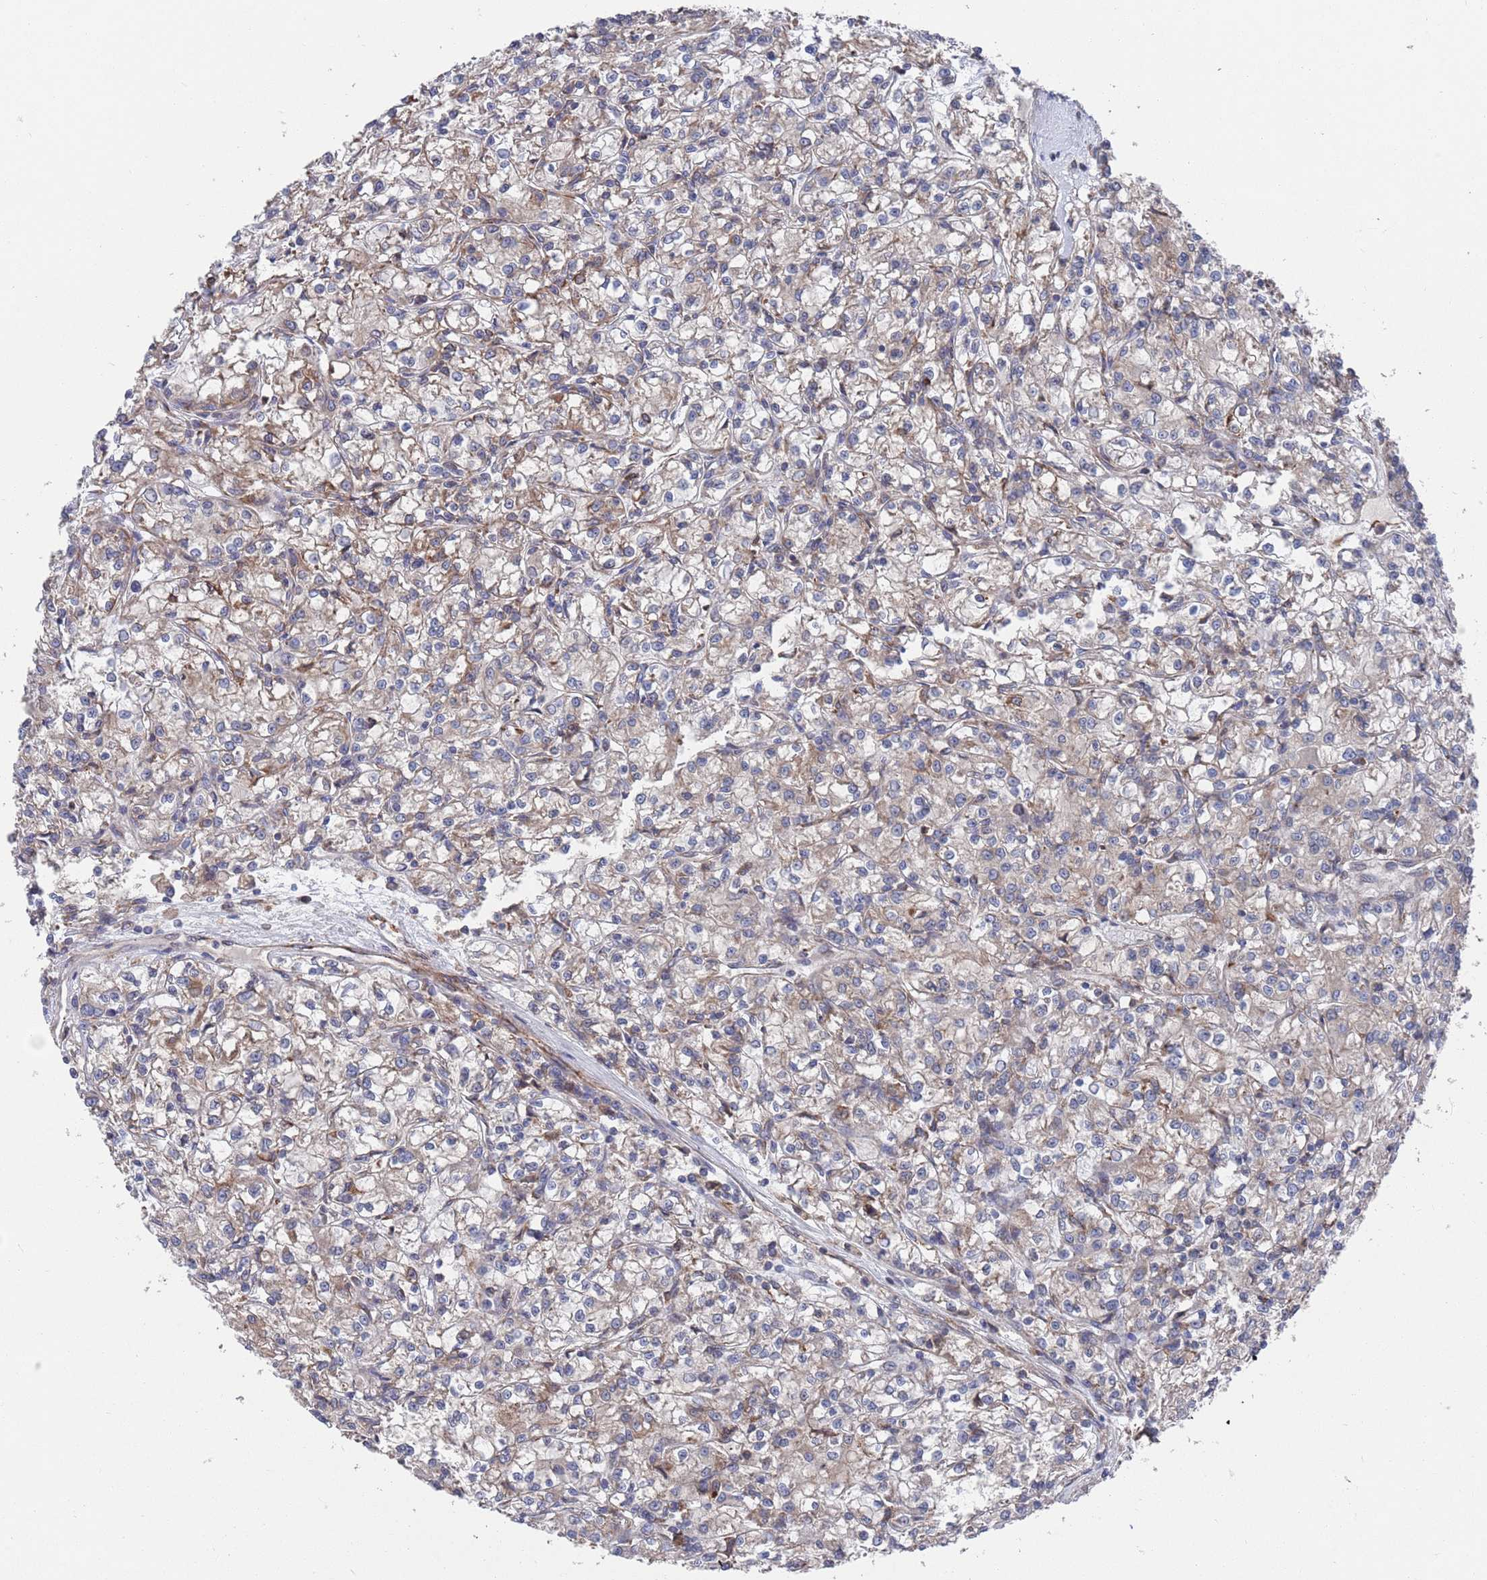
{"staining": {"intensity": "weak", "quantity": "25%-75%", "location": "cytoplasmic/membranous"}, "tissue": "renal cancer", "cell_type": "Tumor cells", "image_type": "cancer", "snomed": [{"axis": "morphology", "description": "Adenocarcinoma, NOS"}, {"axis": "topography", "description": "Kidney"}], "caption": "An image of renal cancer stained for a protein reveals weak cytoplasmic/membranous brown staining in tumor cells.", "gene": "GID8", "patient": {"sex": "female", "age": 59}}